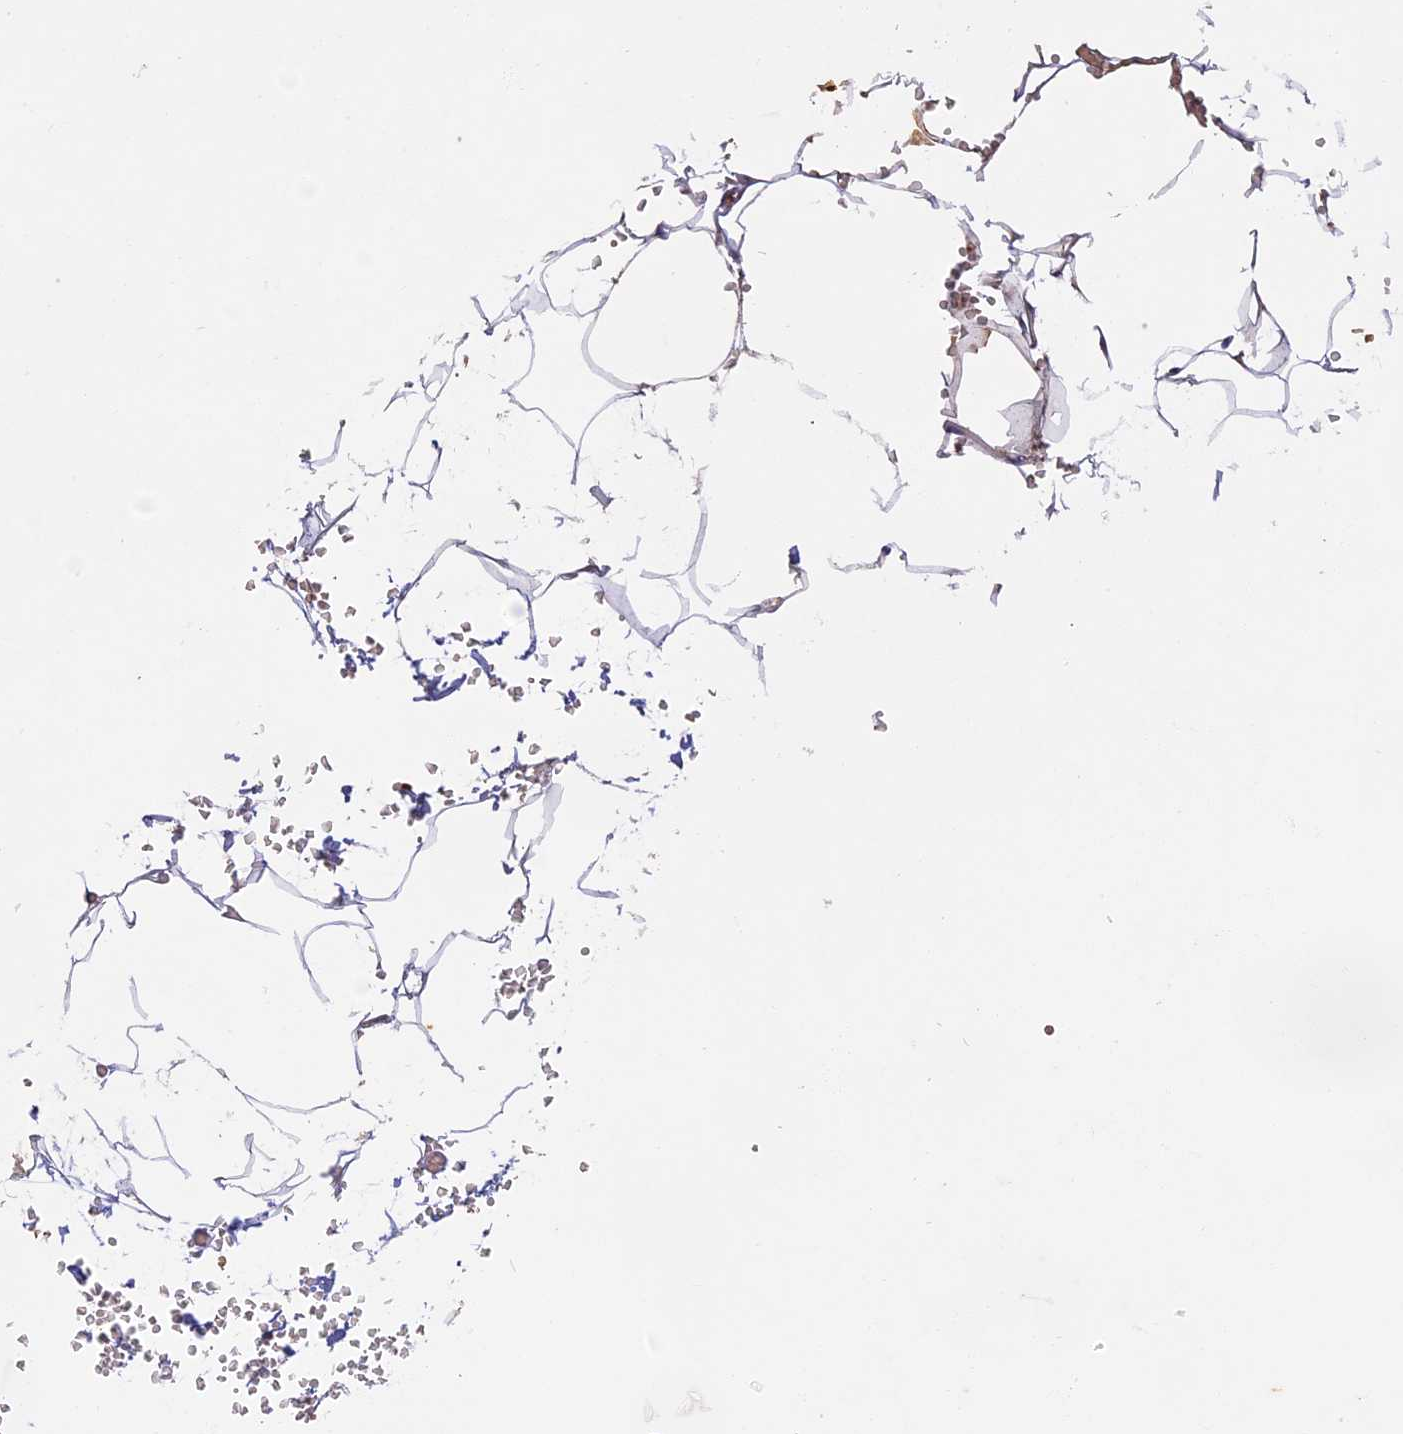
{"staining": {"intensity": "negative", "quantity": "none", "location": "none"}, "tissue": "adipose tissue", "cell_type": "Adipocytes", "image_type": "normal", "snomed": [{"axis": "morphology", "description": "Normal tissue, NOS"}, {"axis": "topography", "description": "Gallbladder"}, {"axis": "topography", "description": "Peripheral nerve tissue"}], "caption": "A micrograph of adipose tissue stained for a protein shows no brown staining in adipocytes. (Immunohistochemistry (ihc), brightfield microscopy, high magnification).", "gene": "EDAR", "patient": {"sex": "male", "age": 38}}